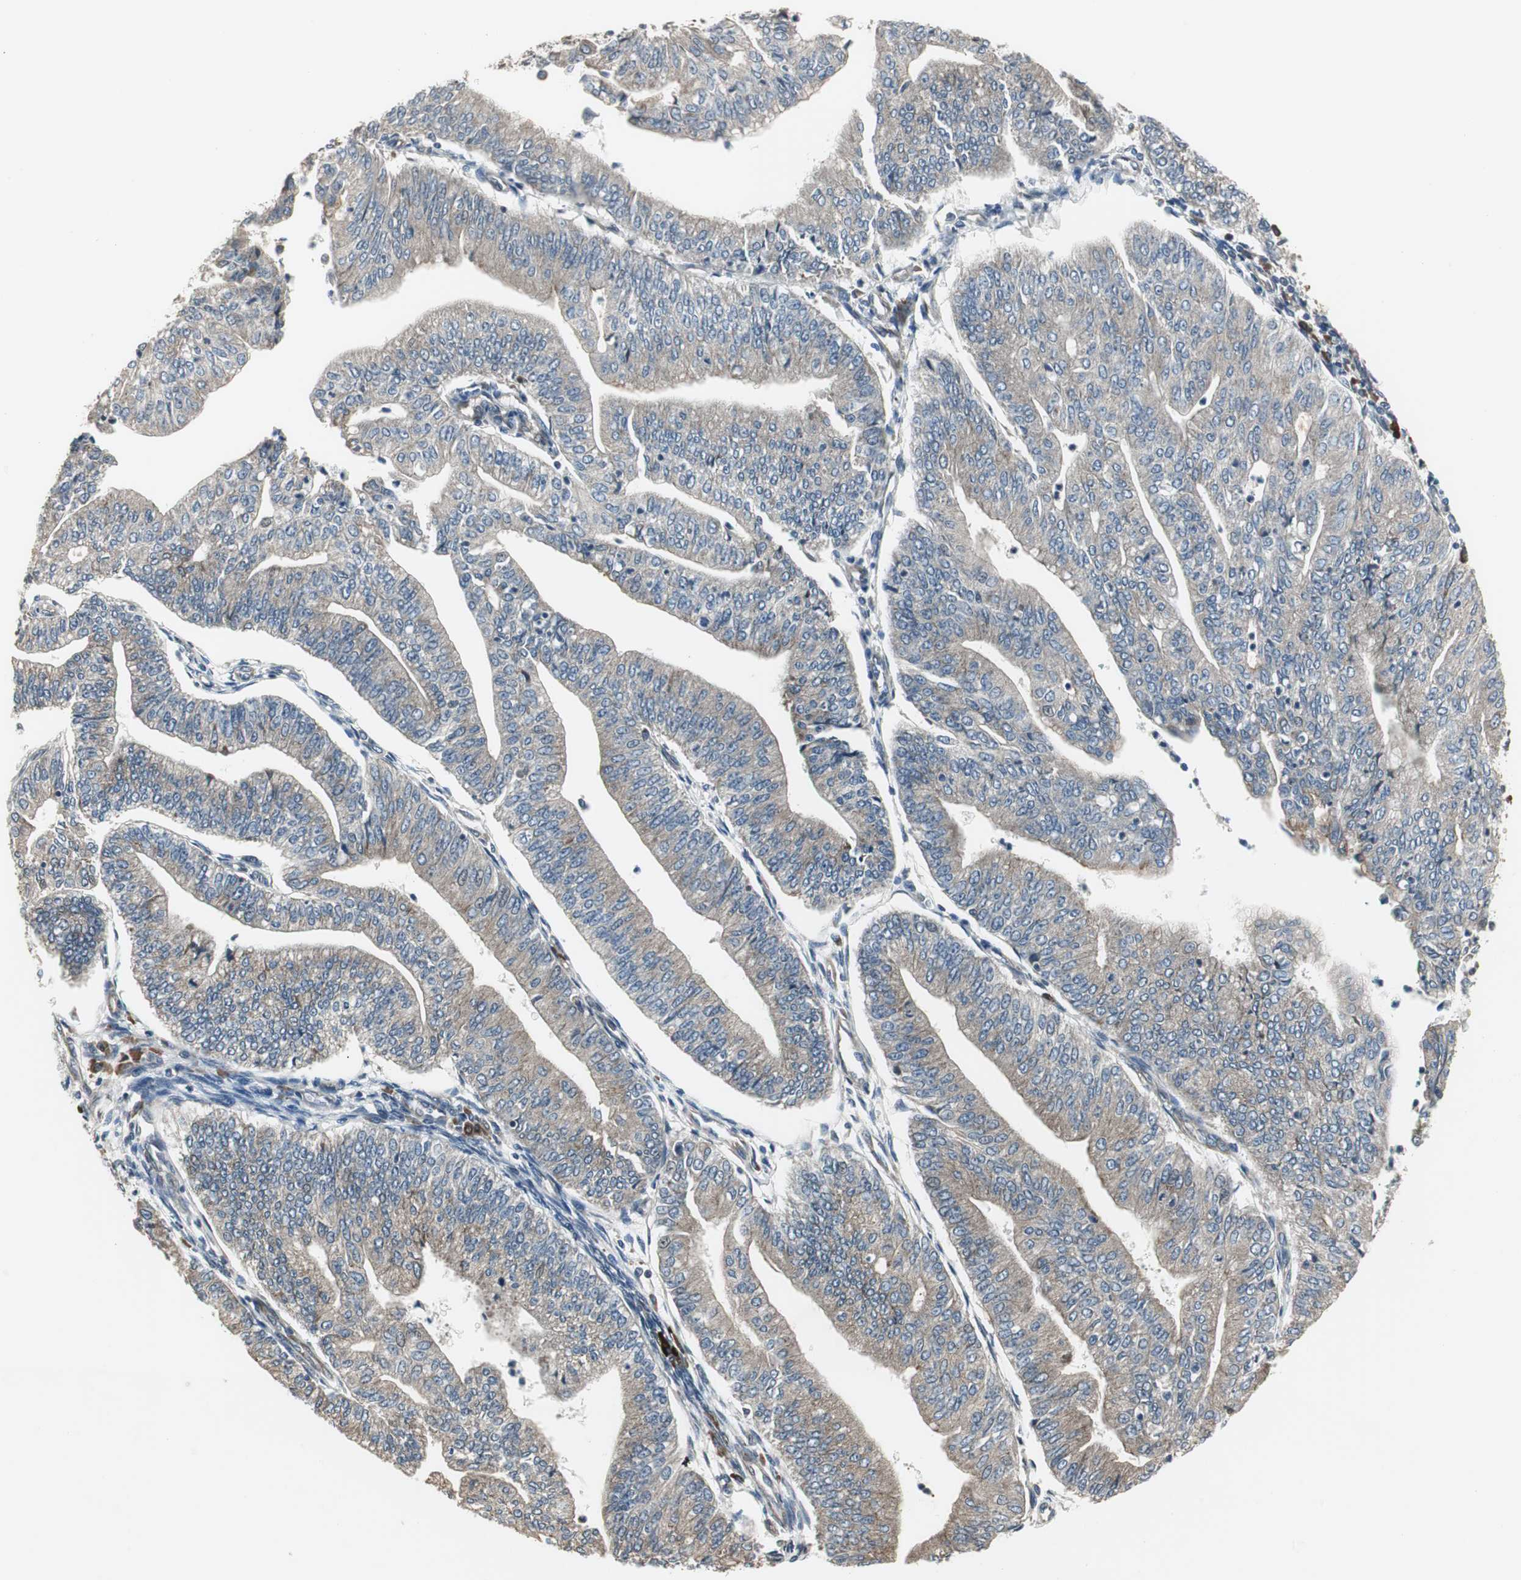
{"staining": {"intensity": "weak", "quantity": "25%-75%", "location": "cytoplasmic/membranous"}, "tissue": "endometrial cancer", "cell_type": "Tumor cells", "image_type": "cancer", "snomed": [{"axis": "morphology", "description": "Adenocarcinoma, NOS"}, {"axis": "topography", "description": "Endometrium"}], "caption": "IHC micrograph of adenocarcinoma (endometrial) stained for a protein (brown), which shows low levels of weak cytoplasmic/membranous positivity in about 25%-75% of tumor cells.", "gene": "CHP1", "patient": {"sex": "female", "age": 59}}